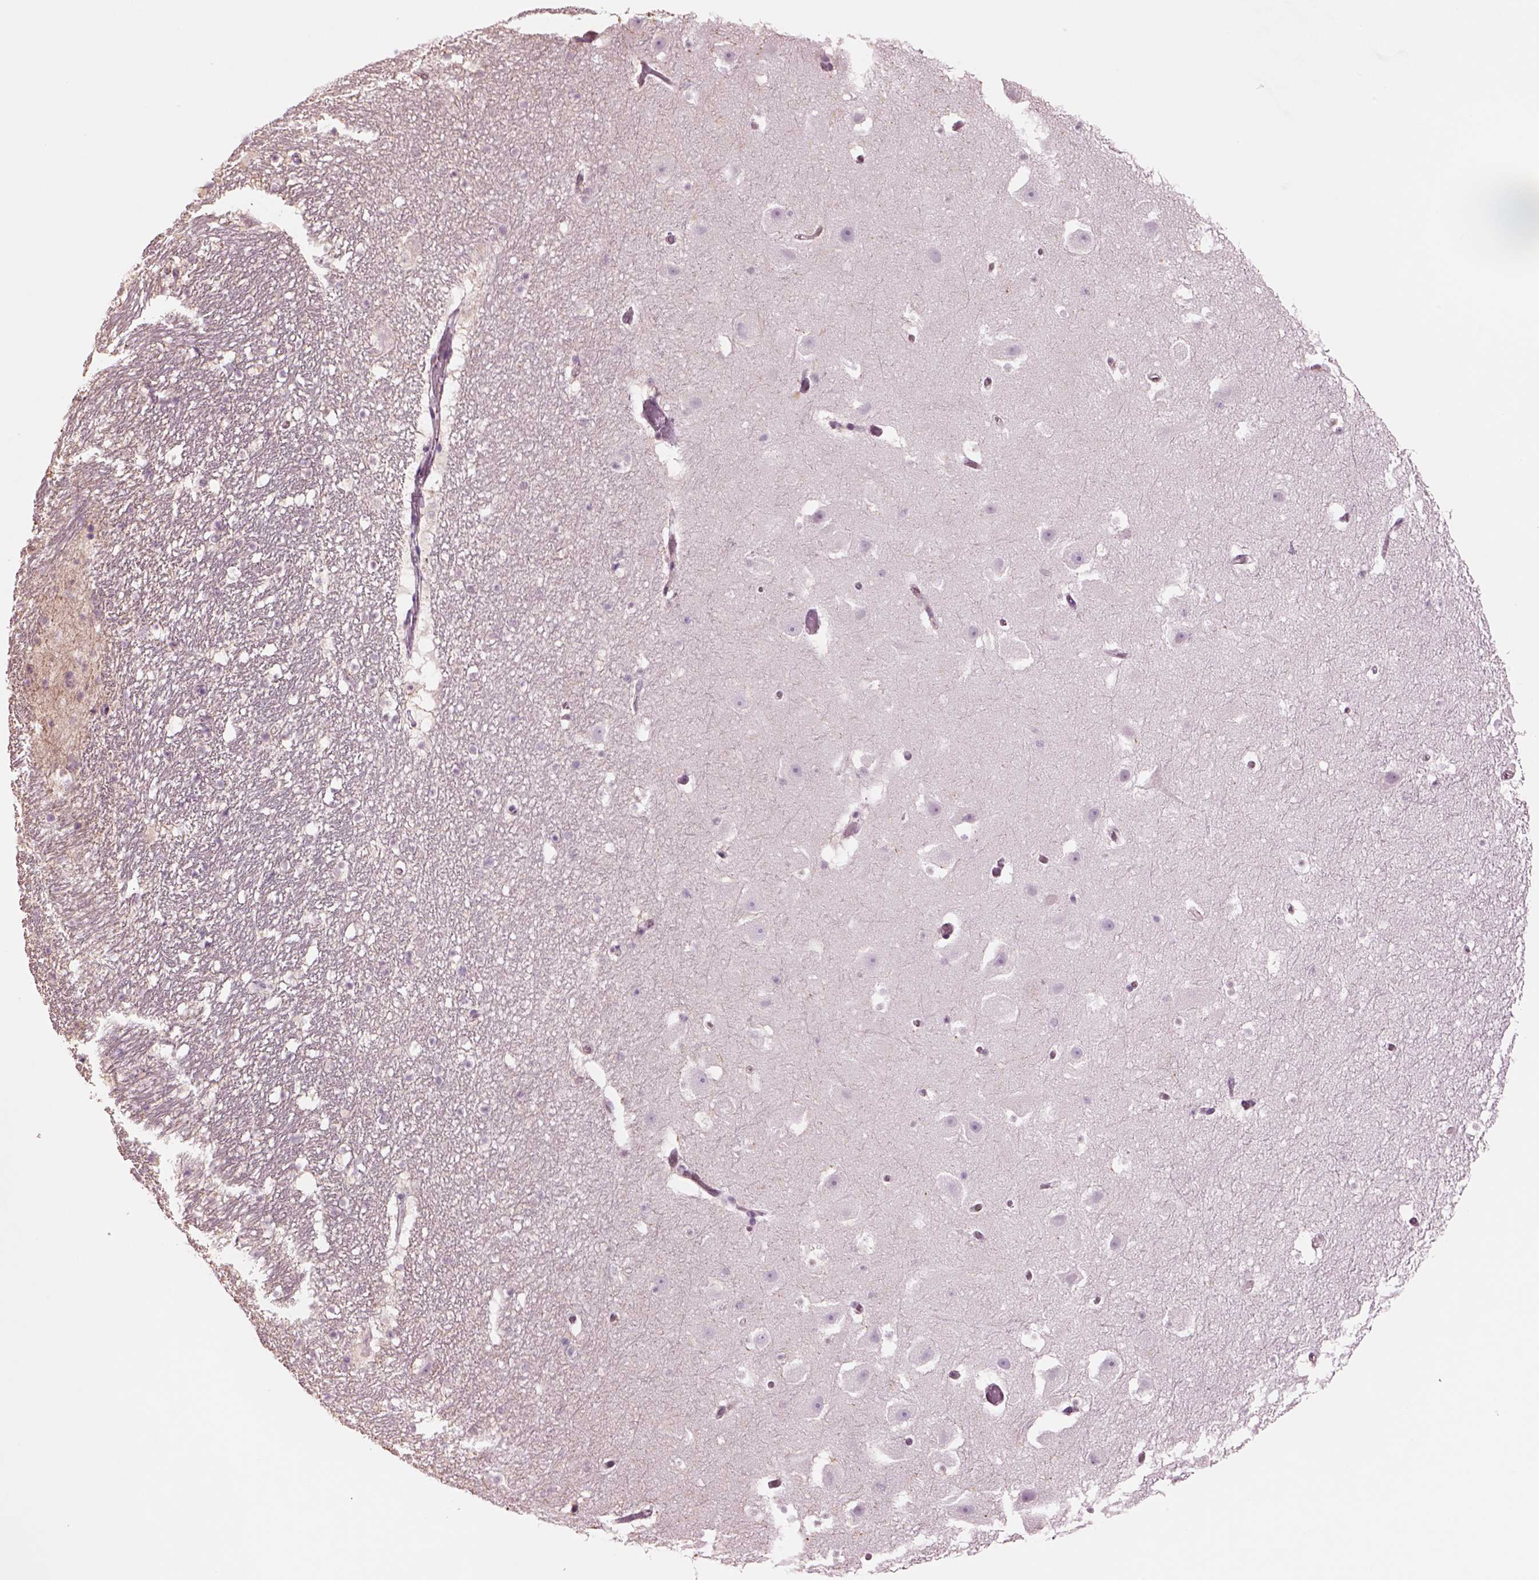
{"staining": {"intensity": "negative", "quantity": "none", "location": "none"}, "tissue": "hippocampus", "cell_type": "Glial cells", "image_type": "normal", "snomed": [{"axis": "morphology", "description": "Normal tissue, NOS"}, {"axis": "topography", "description": "Hippocampus"}], "caption": "Protein analysis of normal hippocampus demonstrates no significant staining in glial cells. (Brightfield microscopy of DAB immunohistochemistry (IHC) at high magnification).", "gene": "SEPHS1", "patient": {"sex": "male", "age": 26}}